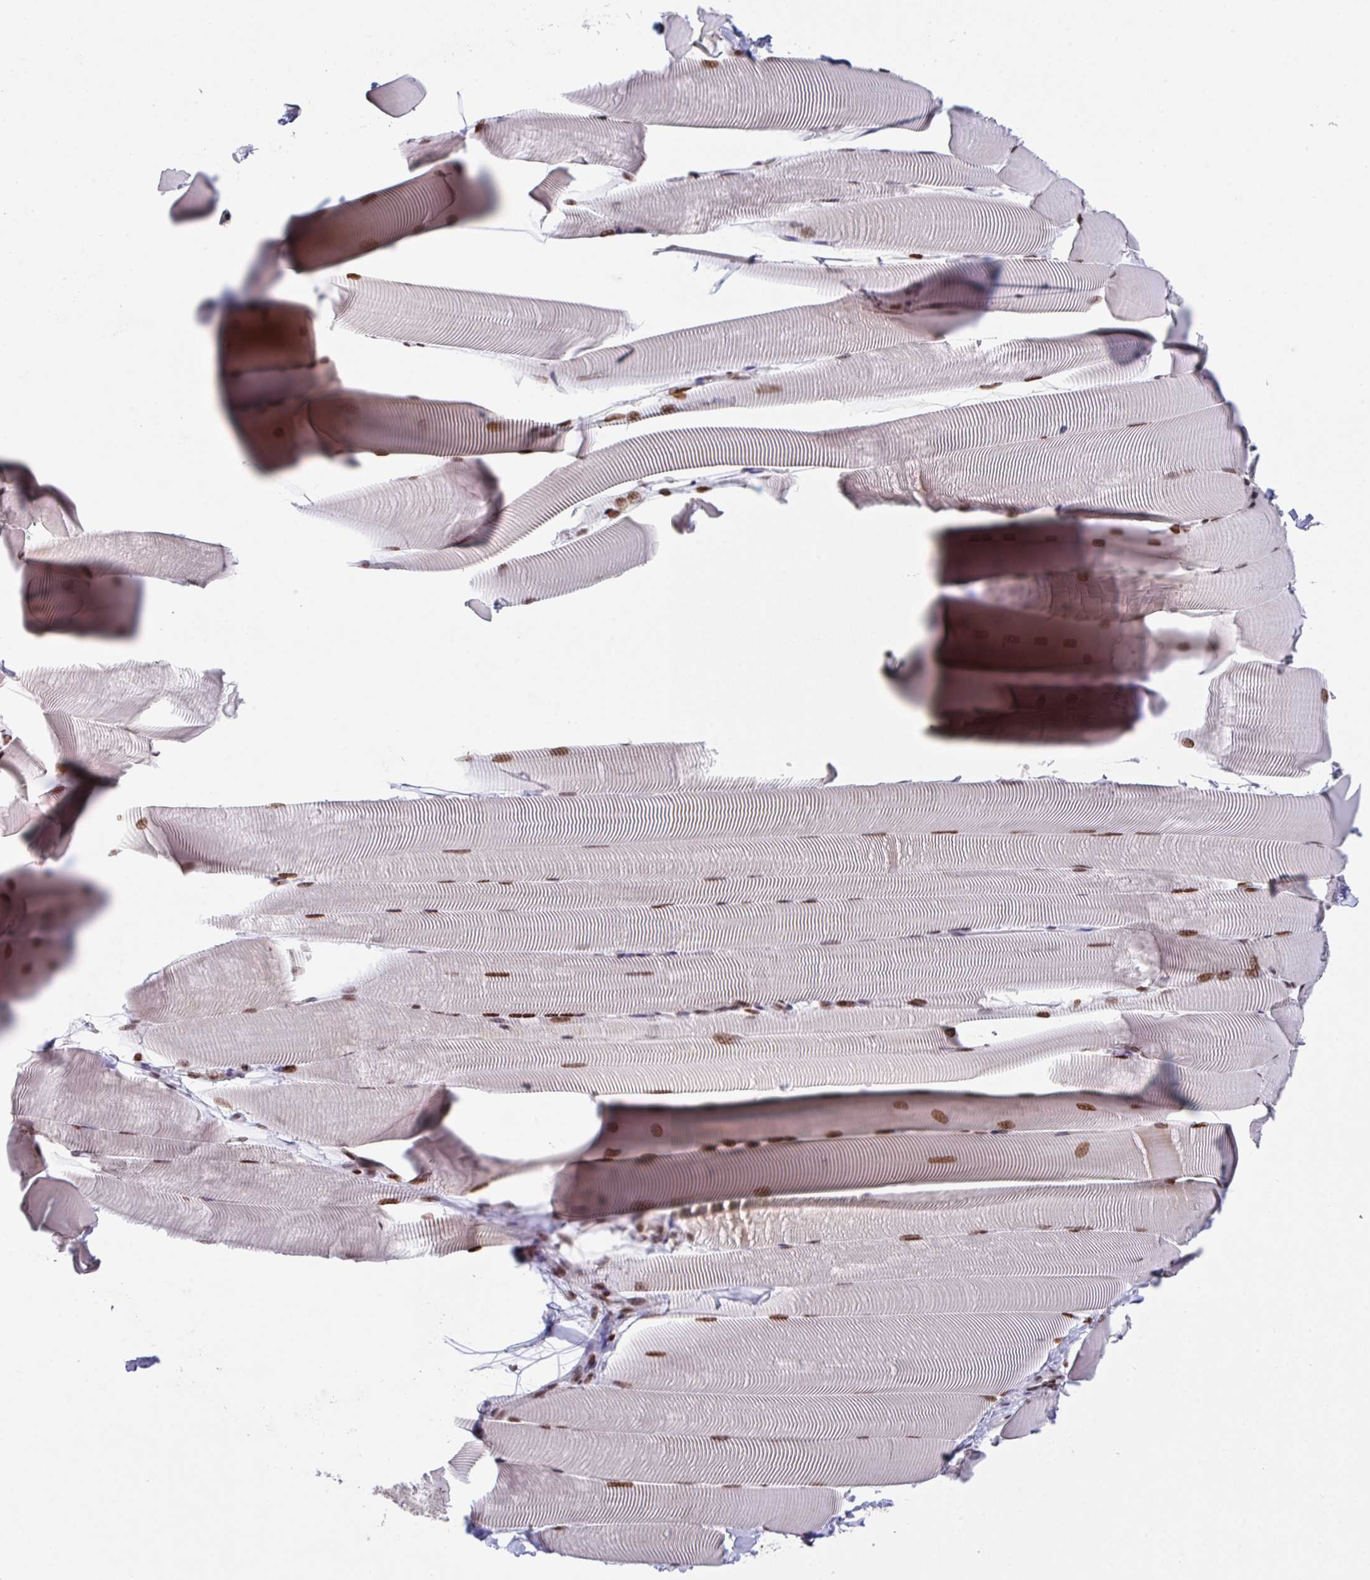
{"staining": {"intensity": "moderate", "quantity": ">75%", "location": "cytoplasmic/membranous,nuclear"}, "tissue": "skeletal muscle", "cell_type": "Myocytes", "image_type": "normal", "snomed": [{"axis": "morphology", "description": "Normal tissue, NOS"}, {"axis": "topography", "description": "Skeletal muscle"}], "caption": "Protein expression analysis of unremarkable skeletal muscle shows moderate cytoplasmic/membranous,nuclear staining in approximately >75% of myocytes. (brown staining indicates protein expression, while blue staining denotes nuclei).", "gene": "PCDHB8", "patient": {"sex": "male", "age": 25}}